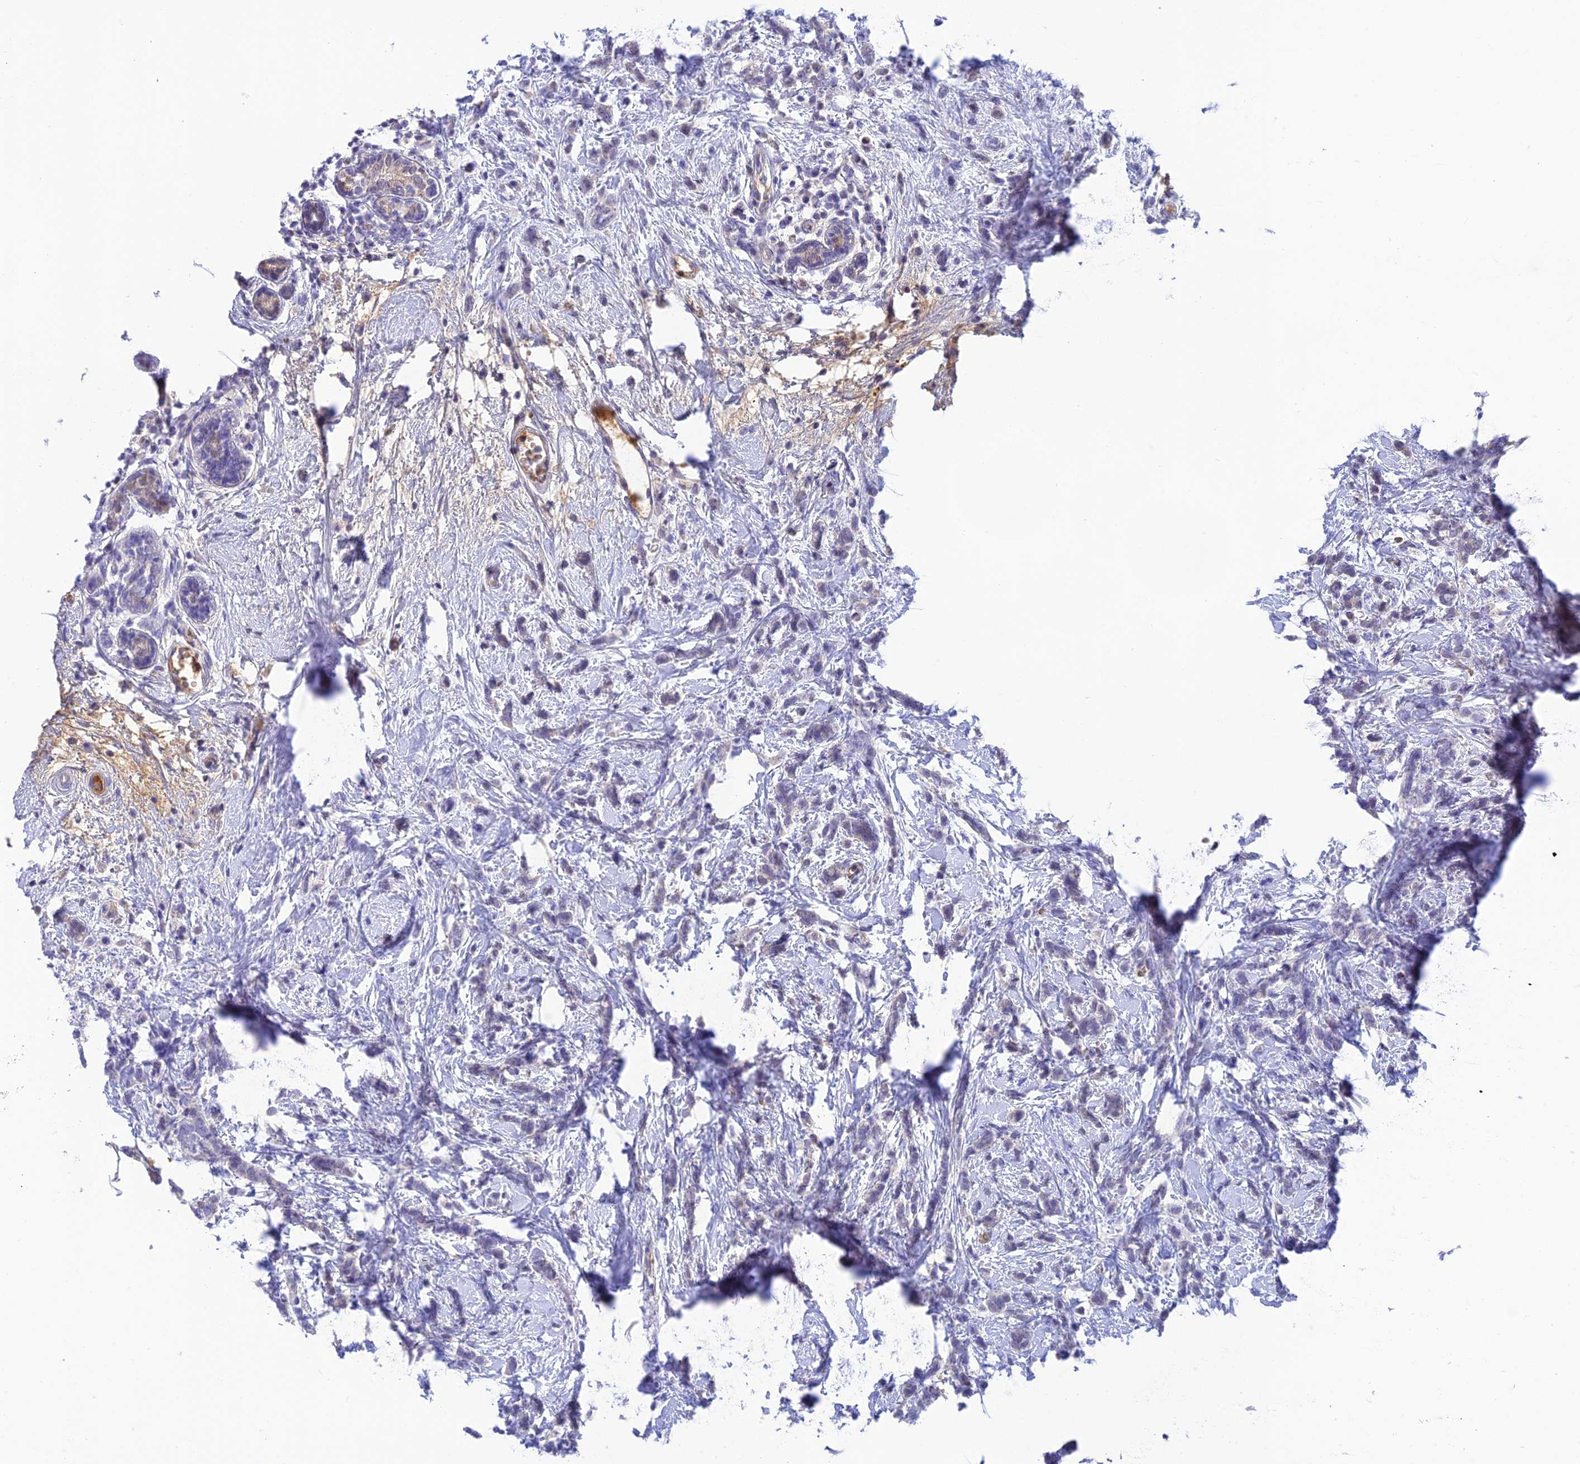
{"staining": {"intensity": "negative", "quantity": "none", "location": "none"}, "tissue": "breast cancer", "cell_type": "Tumor cells", "image_type": "cancer", "snomed": [{"axis": "morphology", "description": "Lobular carcinoma"}, {"axis": "topography", "description": "Breast"}], "caption": "This micrograph is of breast cancer (lobular carcinoma) stained with IHC to label a protein in brown with the nuclei are counter-stained blue. There is no staining in tumor cells.", "gene": "HDHD2", "patient": {"sex": "female", "age": 58}}